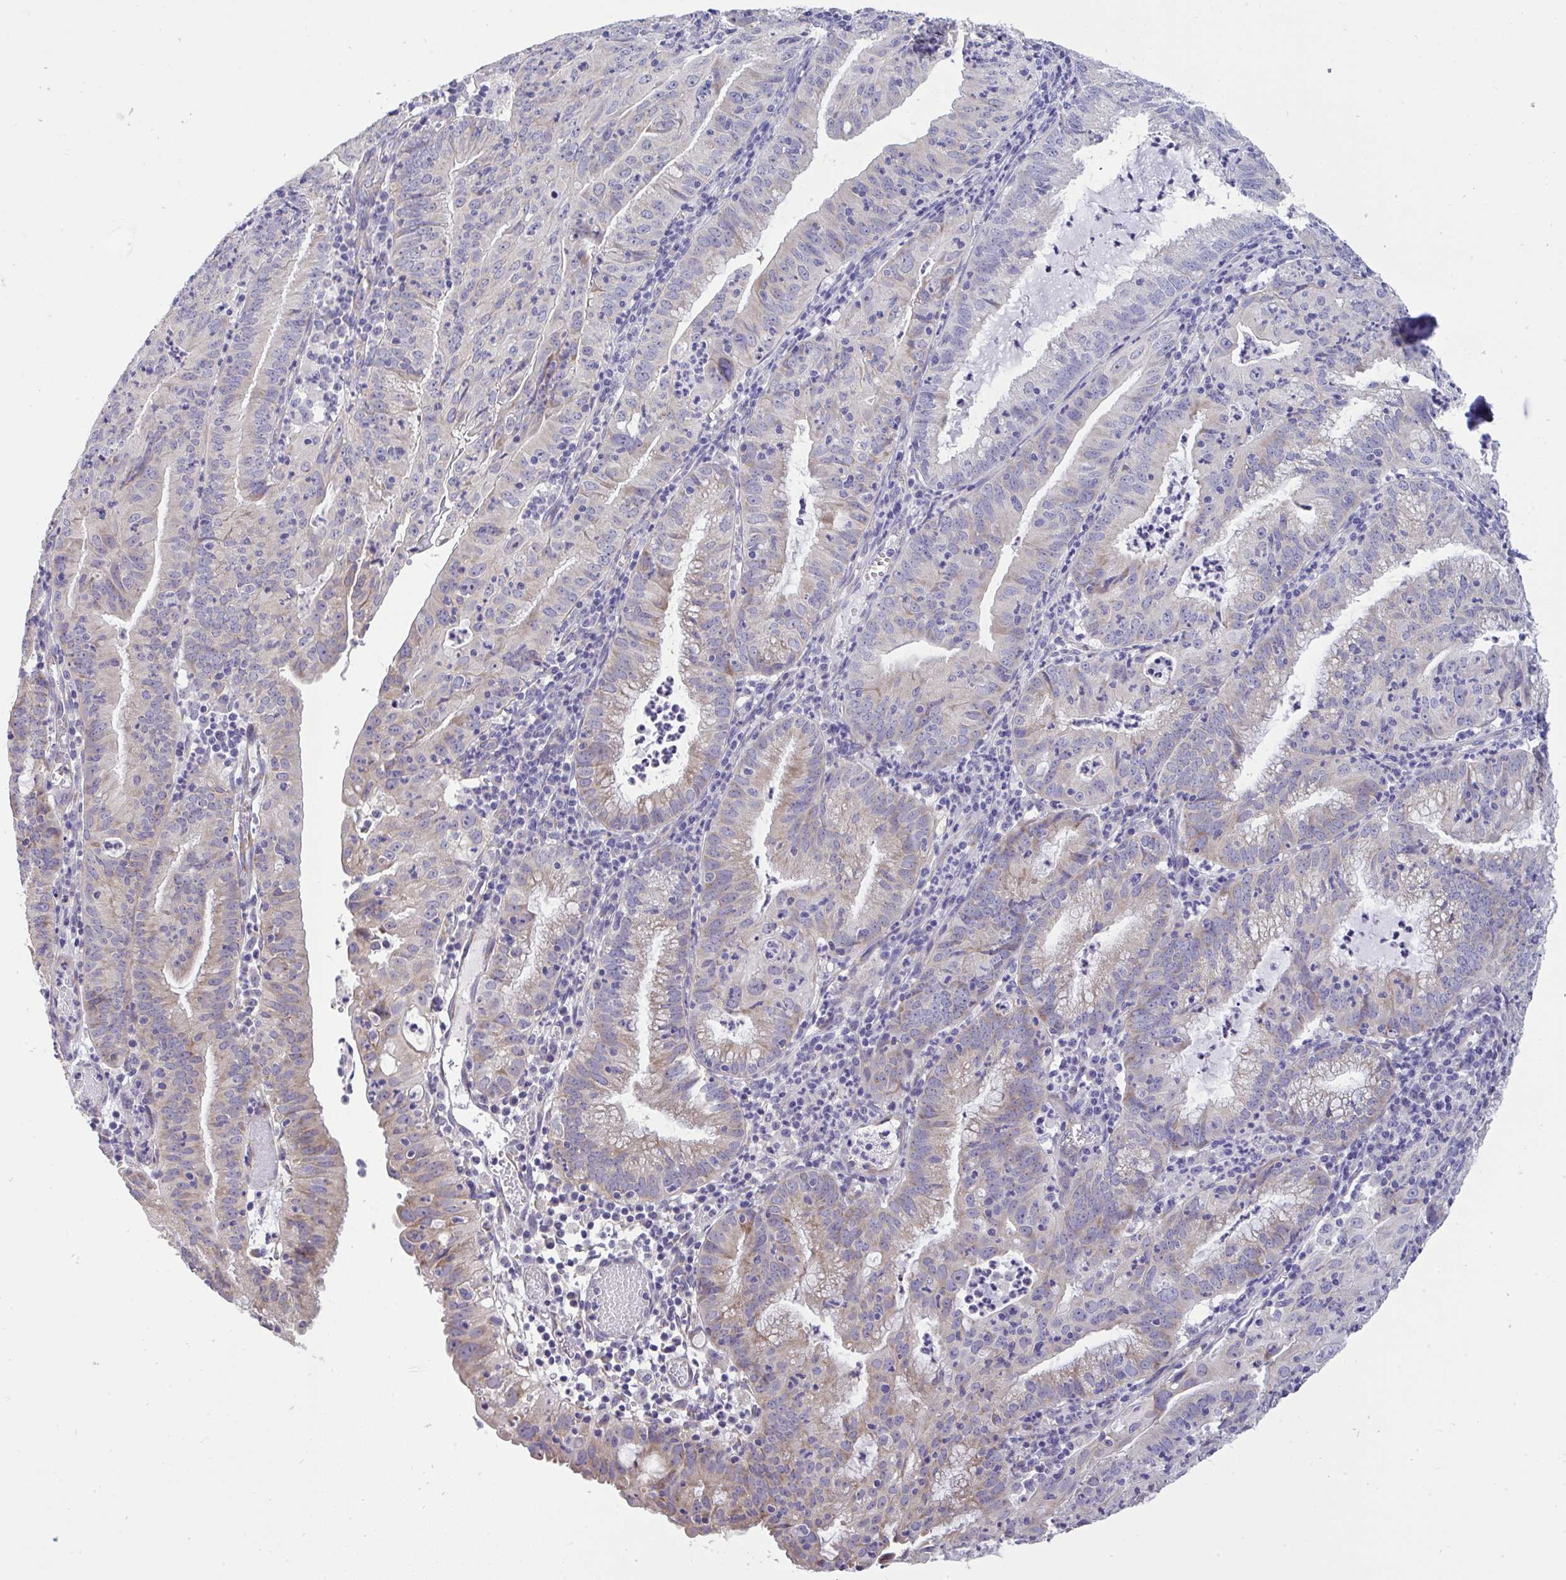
{"staining": {"intensity": "weak", "quantity": "<25%", "location": "cytoplasmic/membranous"}, "tissue": "endometrial cancer", "cell_type": "Tumor cells", "image_type": "cancer", "snomed": [{"axis": "morphology", "description": "Adenocarcinoma, NOS"}, {"axis": "topography", "description": "Endometrium"}], "caption": "IHC micrograph of human endometrial cancer stained for a protein (brown), which displays no positivity in tumor cells.", "gene": "VGLL3", "patient": {"sex": "female", "age": 60}}